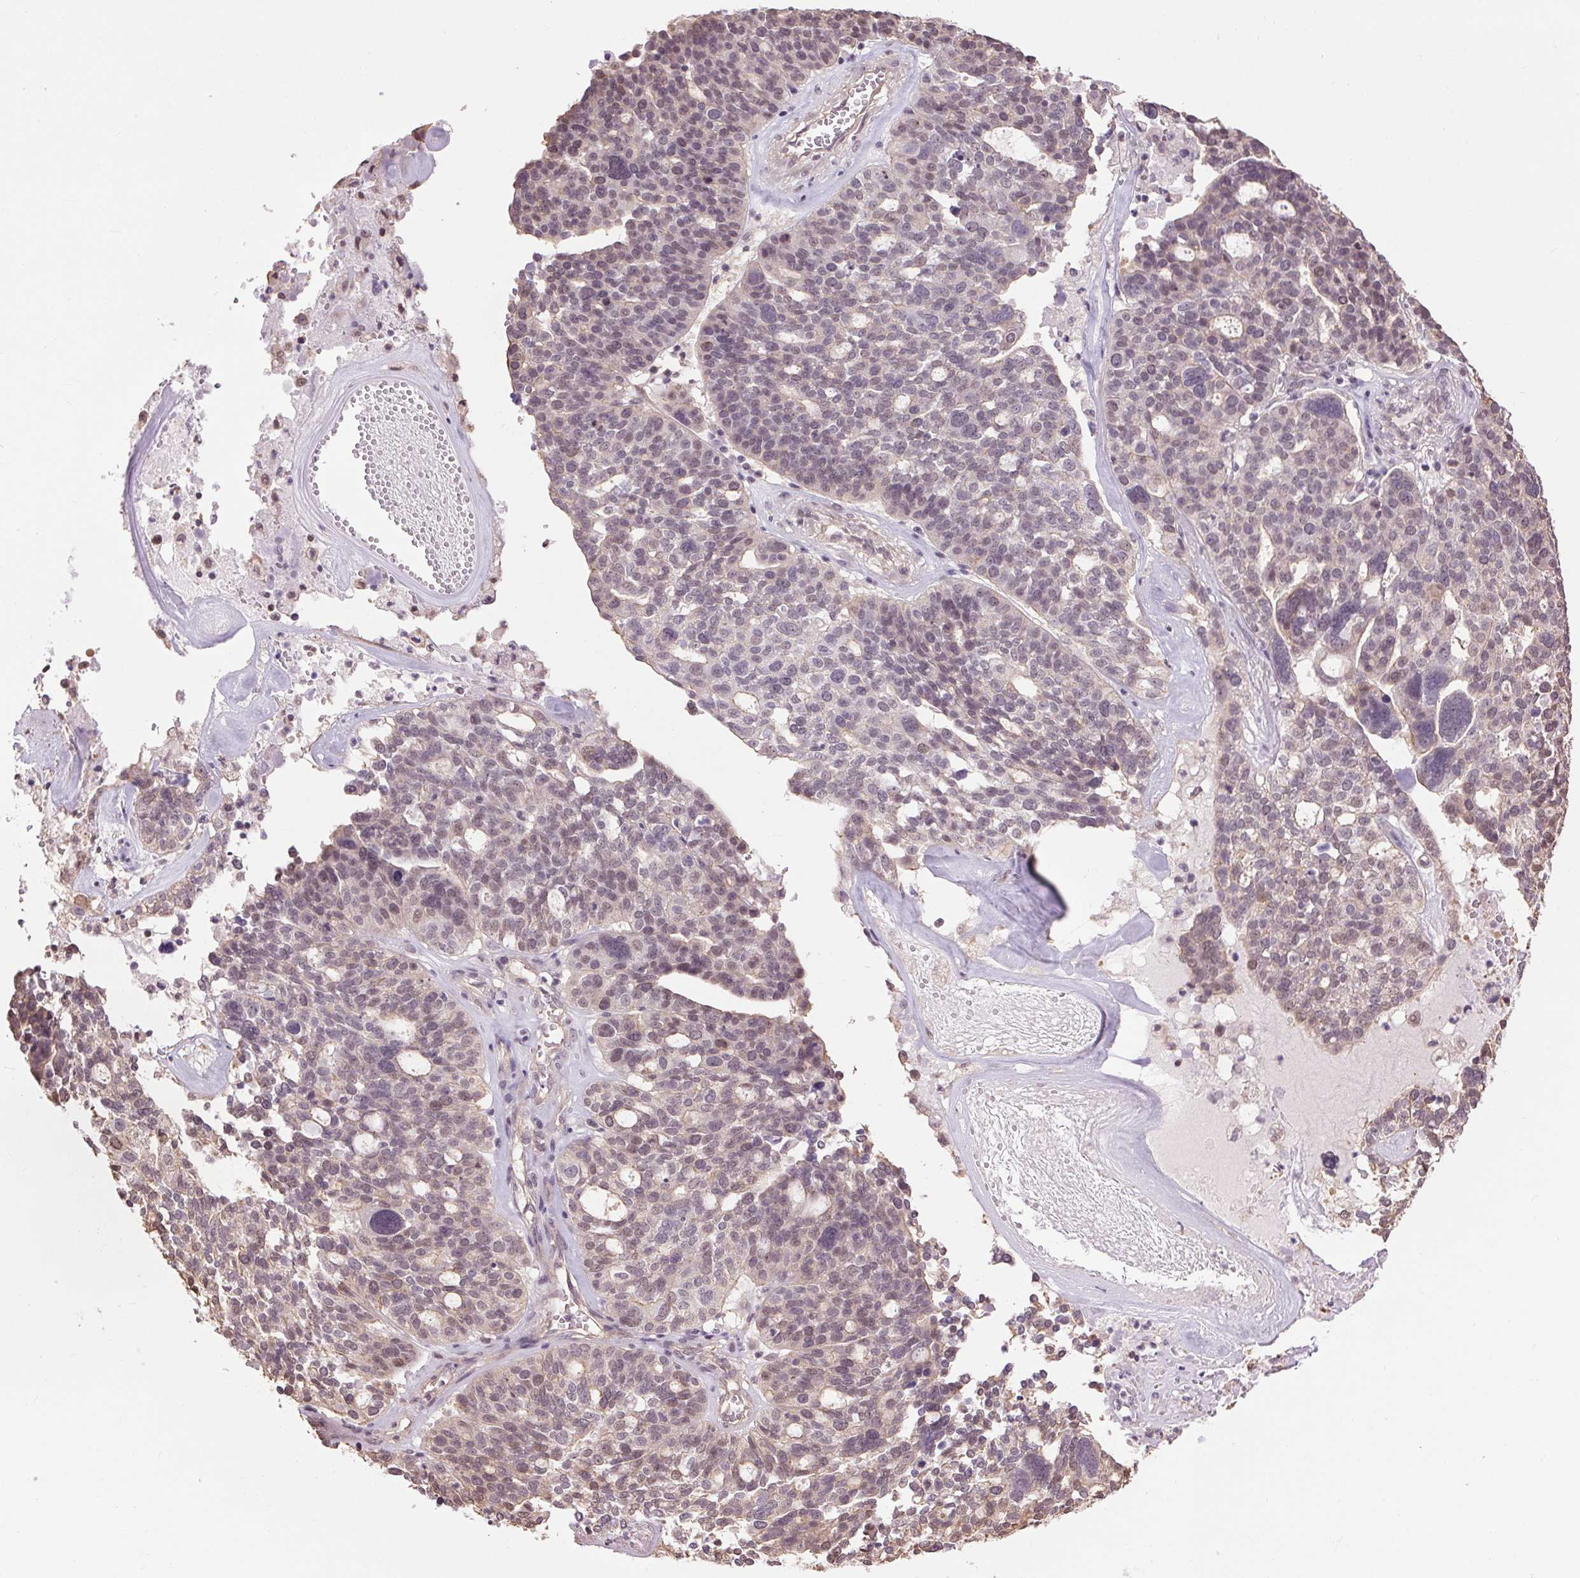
{"staining": {"intensity": "weak", "quantity": "<25%", "location": "nuclear"}, "tissue": "ovarian cancer", "cell_type": "Tumor cells", "image_type": "cancer", "snomed": [{"axis": "morphology", "description": "Cystadenocarcinoma, serous, NOS"}, {"axis": "topography", "description": "Ovary"}], "caption": "There is no significant expression in tumor cells of serous cystadenocarcinoma (ovarian). Brightfield microscopy of immunohistochemistry stained with DAB (brown) and hematoxylin (blue), captured at high magnification.", "gene": "PALM", "patient": {"sex": "female", "age": 59}}